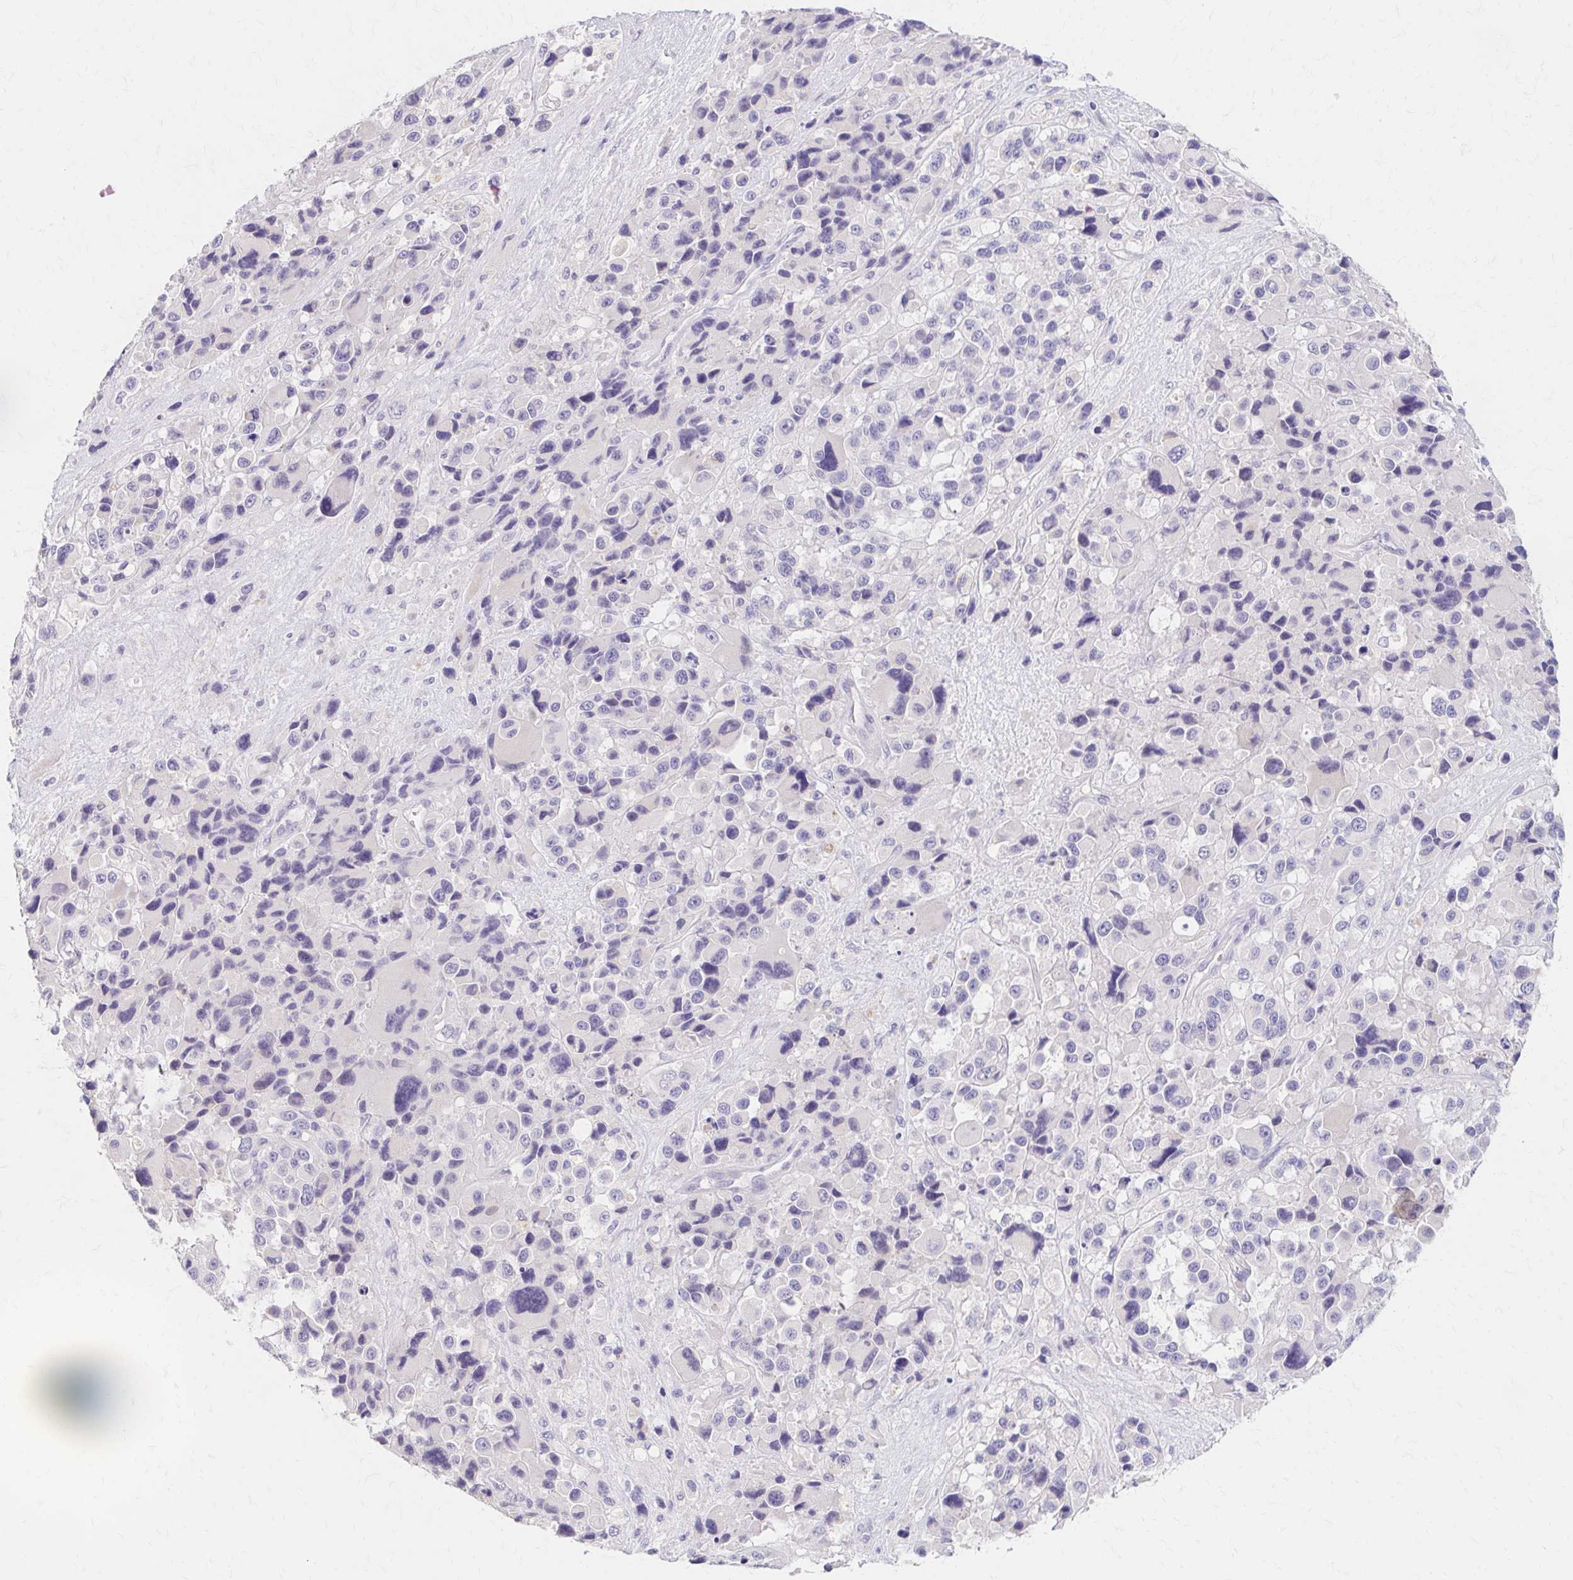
{"staining": {"intensity": "negative", "quantity": "none", "location": "none"}, "tissue": "melanoma", "cell_type": "Tumor cells", "image_type": "cancer", "snomed": [{"axis": "morphology", "description": "Malignant melanoma, Metastatic site"}, {"axis": "topography", "description": "Lymph node"}], "caption": "Protein analysis of malignant melanoma (metastatic site) displays no significant staining in tumor cells.", "gene": "AZGP1", "patient": {"sex": "female", "age": 65}}